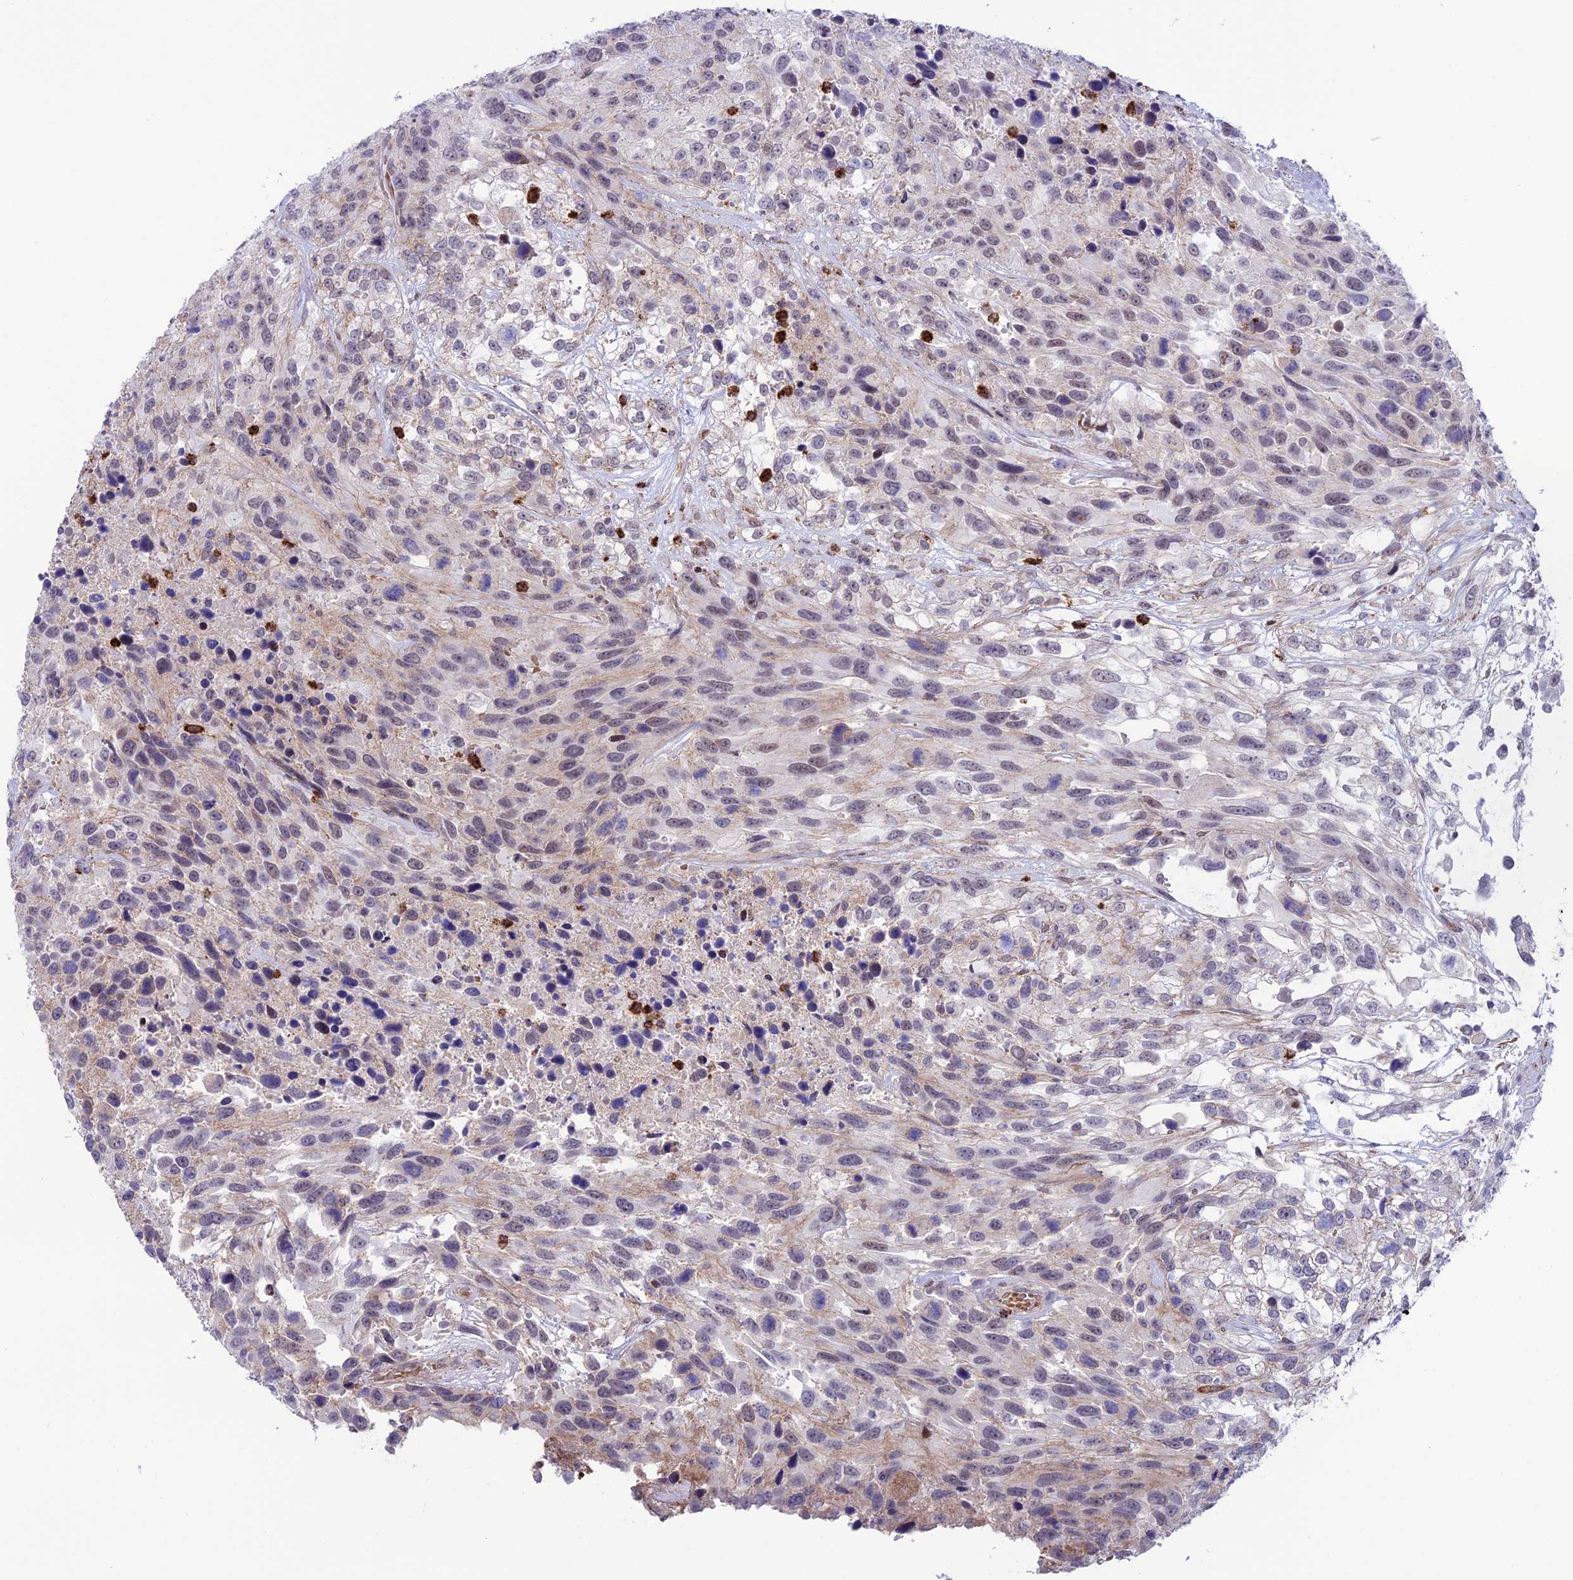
{"staining": {"intensity": "negative", "quantity": "none", "location": "none"}, "tissue": "urothelial cancer", "cell_type": "Tumor cells", "image_type": "cancer", "snomed": [{"axis": "morphology", "description": "Urothelial carcinoma, High grade"}, {"axis": "topography", "description": "Urinary bladder"}], "caption": "This is an immunohistochemistry (IHC) micrograph of human high-grade urothelial carcinoma. There is no staining in tumor cells.", "gene": "COL6A6", "patient": {"sex": "female", "age": 70}}